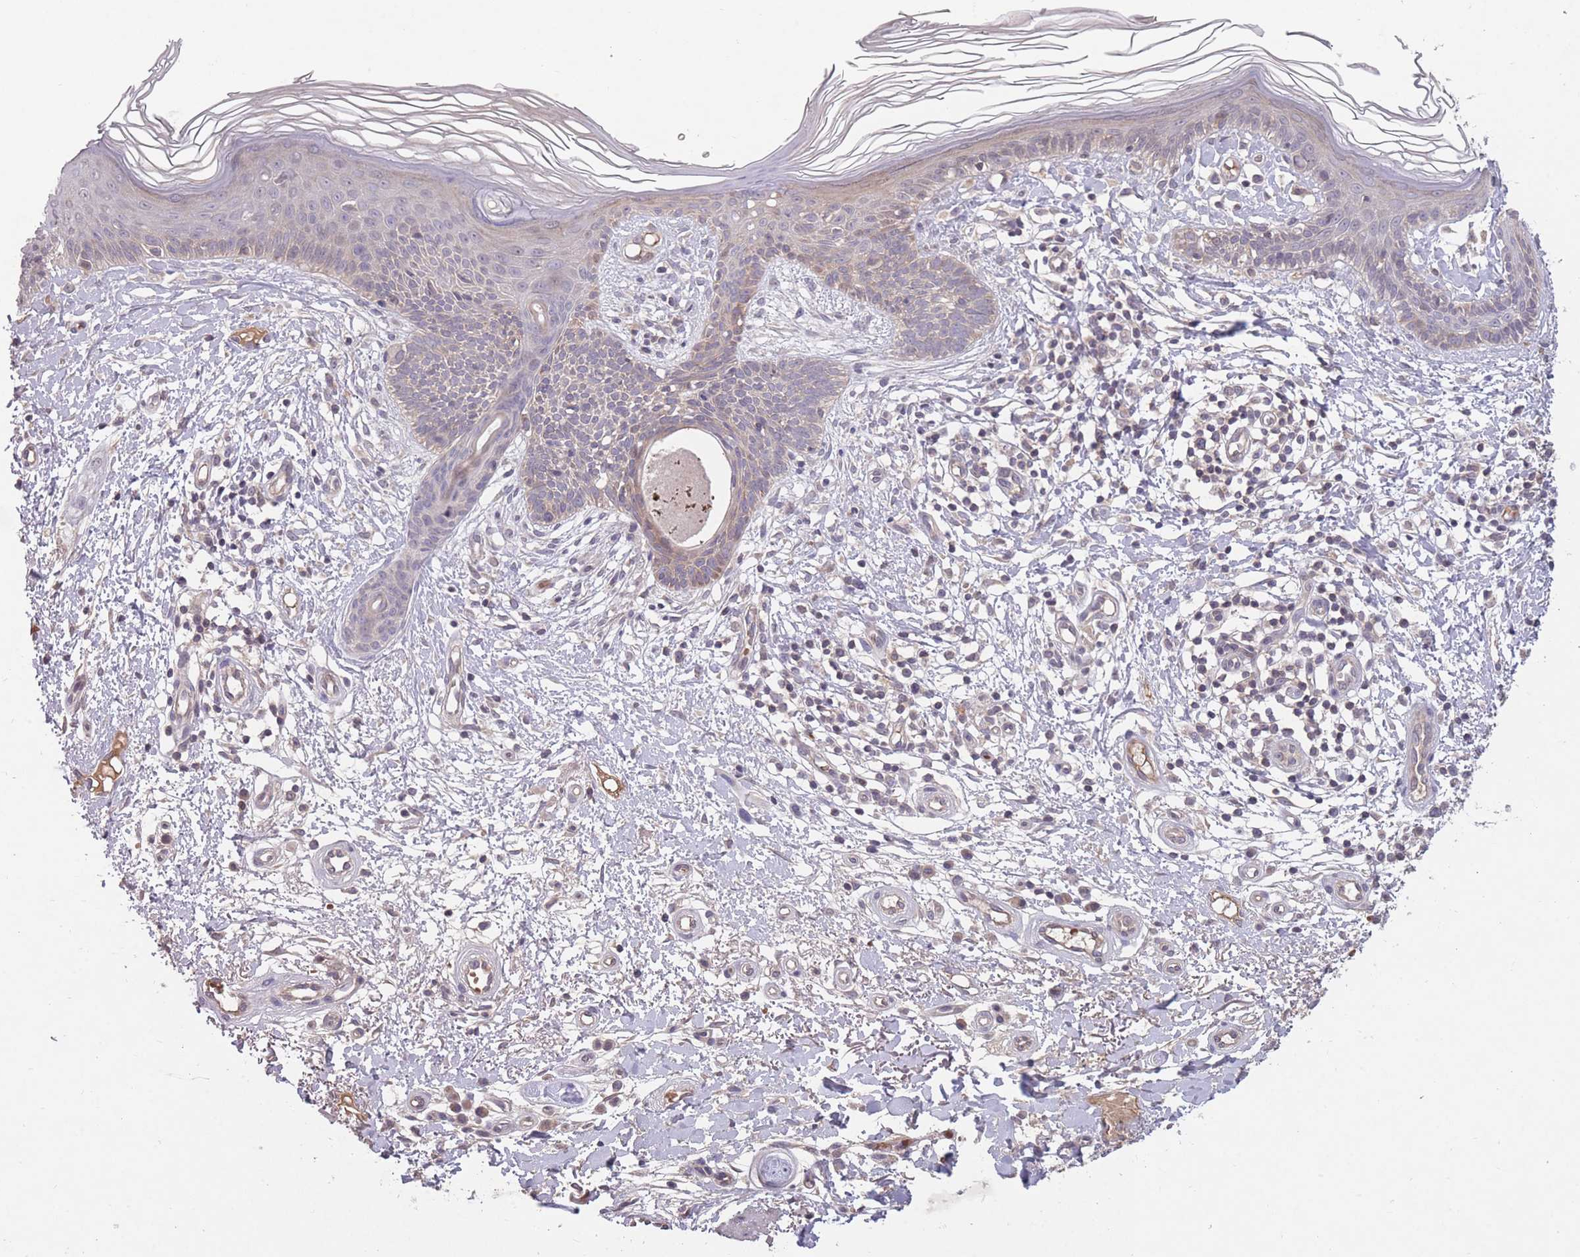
{"staining": {"intensity": "negative", "quantity": "none", "location": "none"}, "tissue": "skin cancer", "cell_type": "Tumor cells", "image_type": "cancer", "snomed": [{"axis": "morphology", "description": "Basal cell carcinoma"}, {"axis": "topography", "description": "Skin"}], "caption": "Skin basal cell carcinoma stained for a protein using IHC reveals no positivity tumor cells.", "gene": "ADCYAP1R1", "patient": {"sex": "male", "age": 78}}